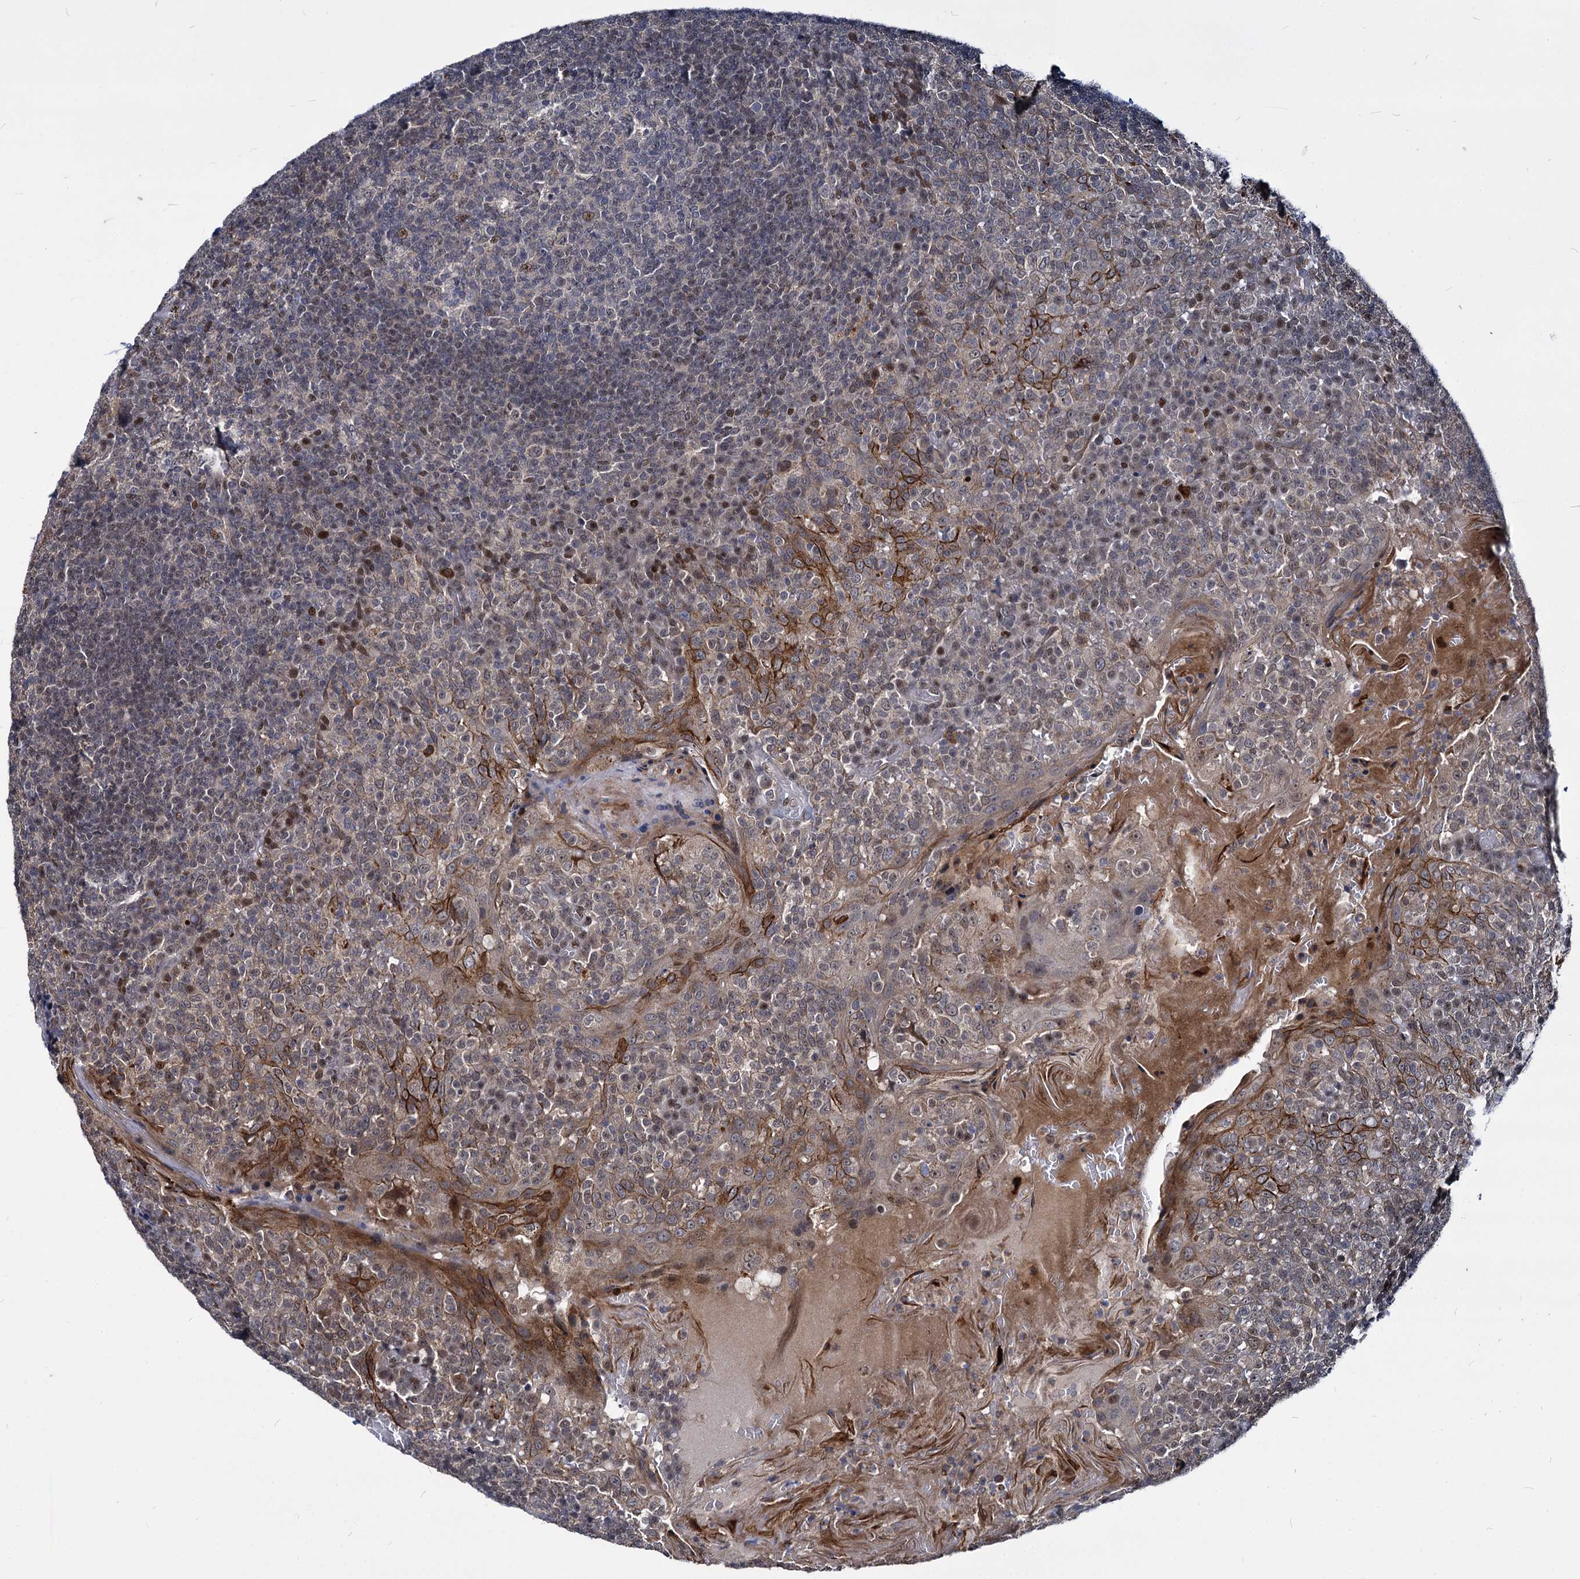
{"staining": {"intensity": "moderate", "quantity": "<25%", "location": "nuclear"}, "tissue": "tonsil", "cell_type": "Germinal center cells", "image_type": "normal", "snomed": [{"axis": "morphology", "description": "Normal tissue, NOS"}, {"axis": "topography", "description": "Tonsil"}], "caption": "Immunohistochemistry of benign tonsil exhibits low levels of moderate nuclear staining in about <25% of germinal center cells.", "gene": "MAML2", "patient": {"sex": "female", "age": 19}}